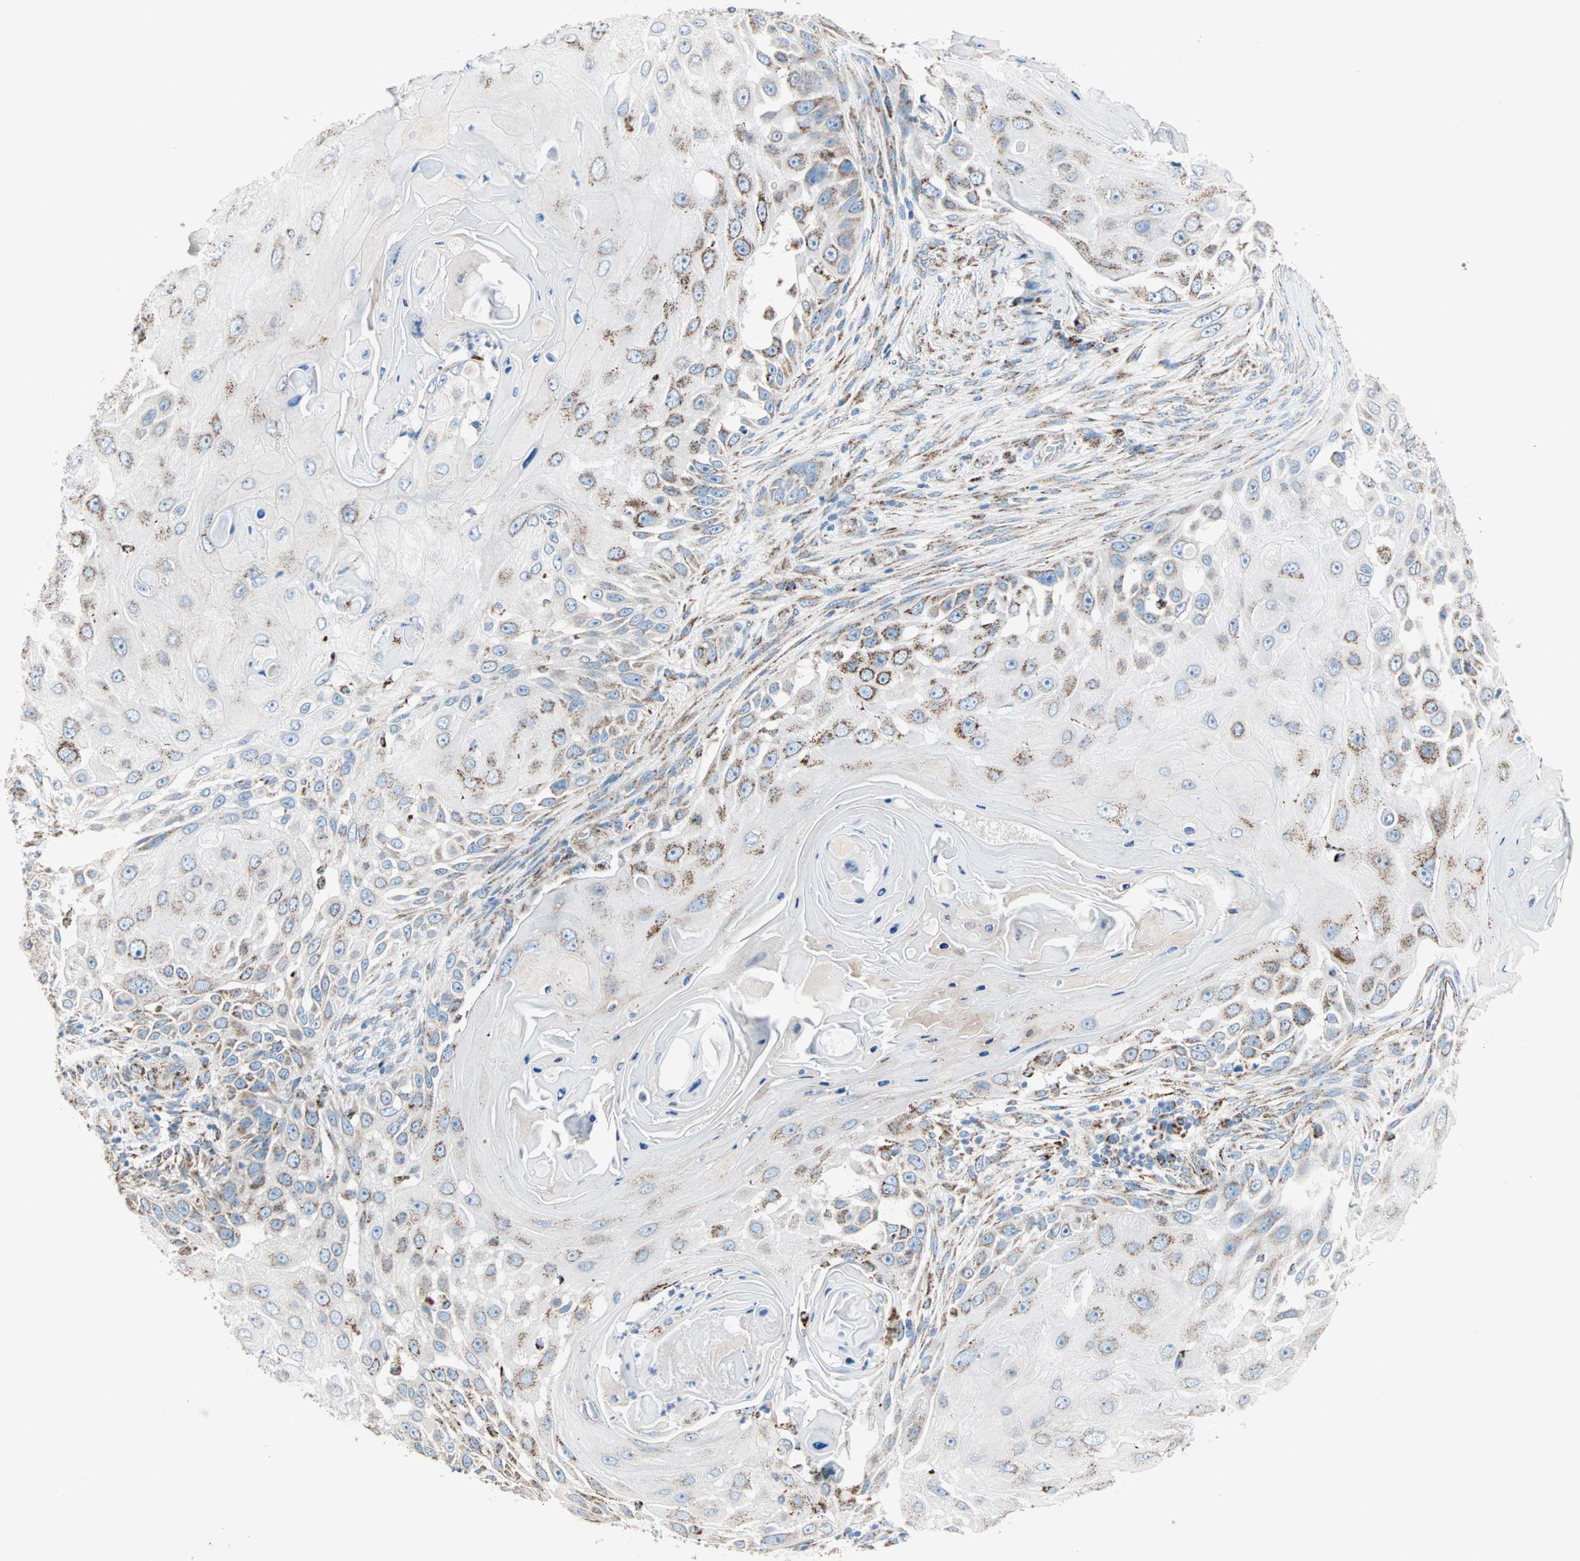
{"staining": {"intensity": "strong", "quantity": "25%-75%", "location": "cytoplasmic/membranous"}, "tissue": "skin cancer", "cell_type": "Tumor cells", "image_type": "cancer", "snomed": [{"axis": "morphology", "description": "Squamous cell carcinoma, NOS"}, {"axis": "topography", "description": "Skin"}], "caption": "Human squamous cell carcinoma (skin) stained with a brown dye demonstrates strong cytoplasmic/membranous positive positivity in approximately 25%-75% of tumor cells.", "gene": "TST", "patient": {"sex": "female", "age": 44}}